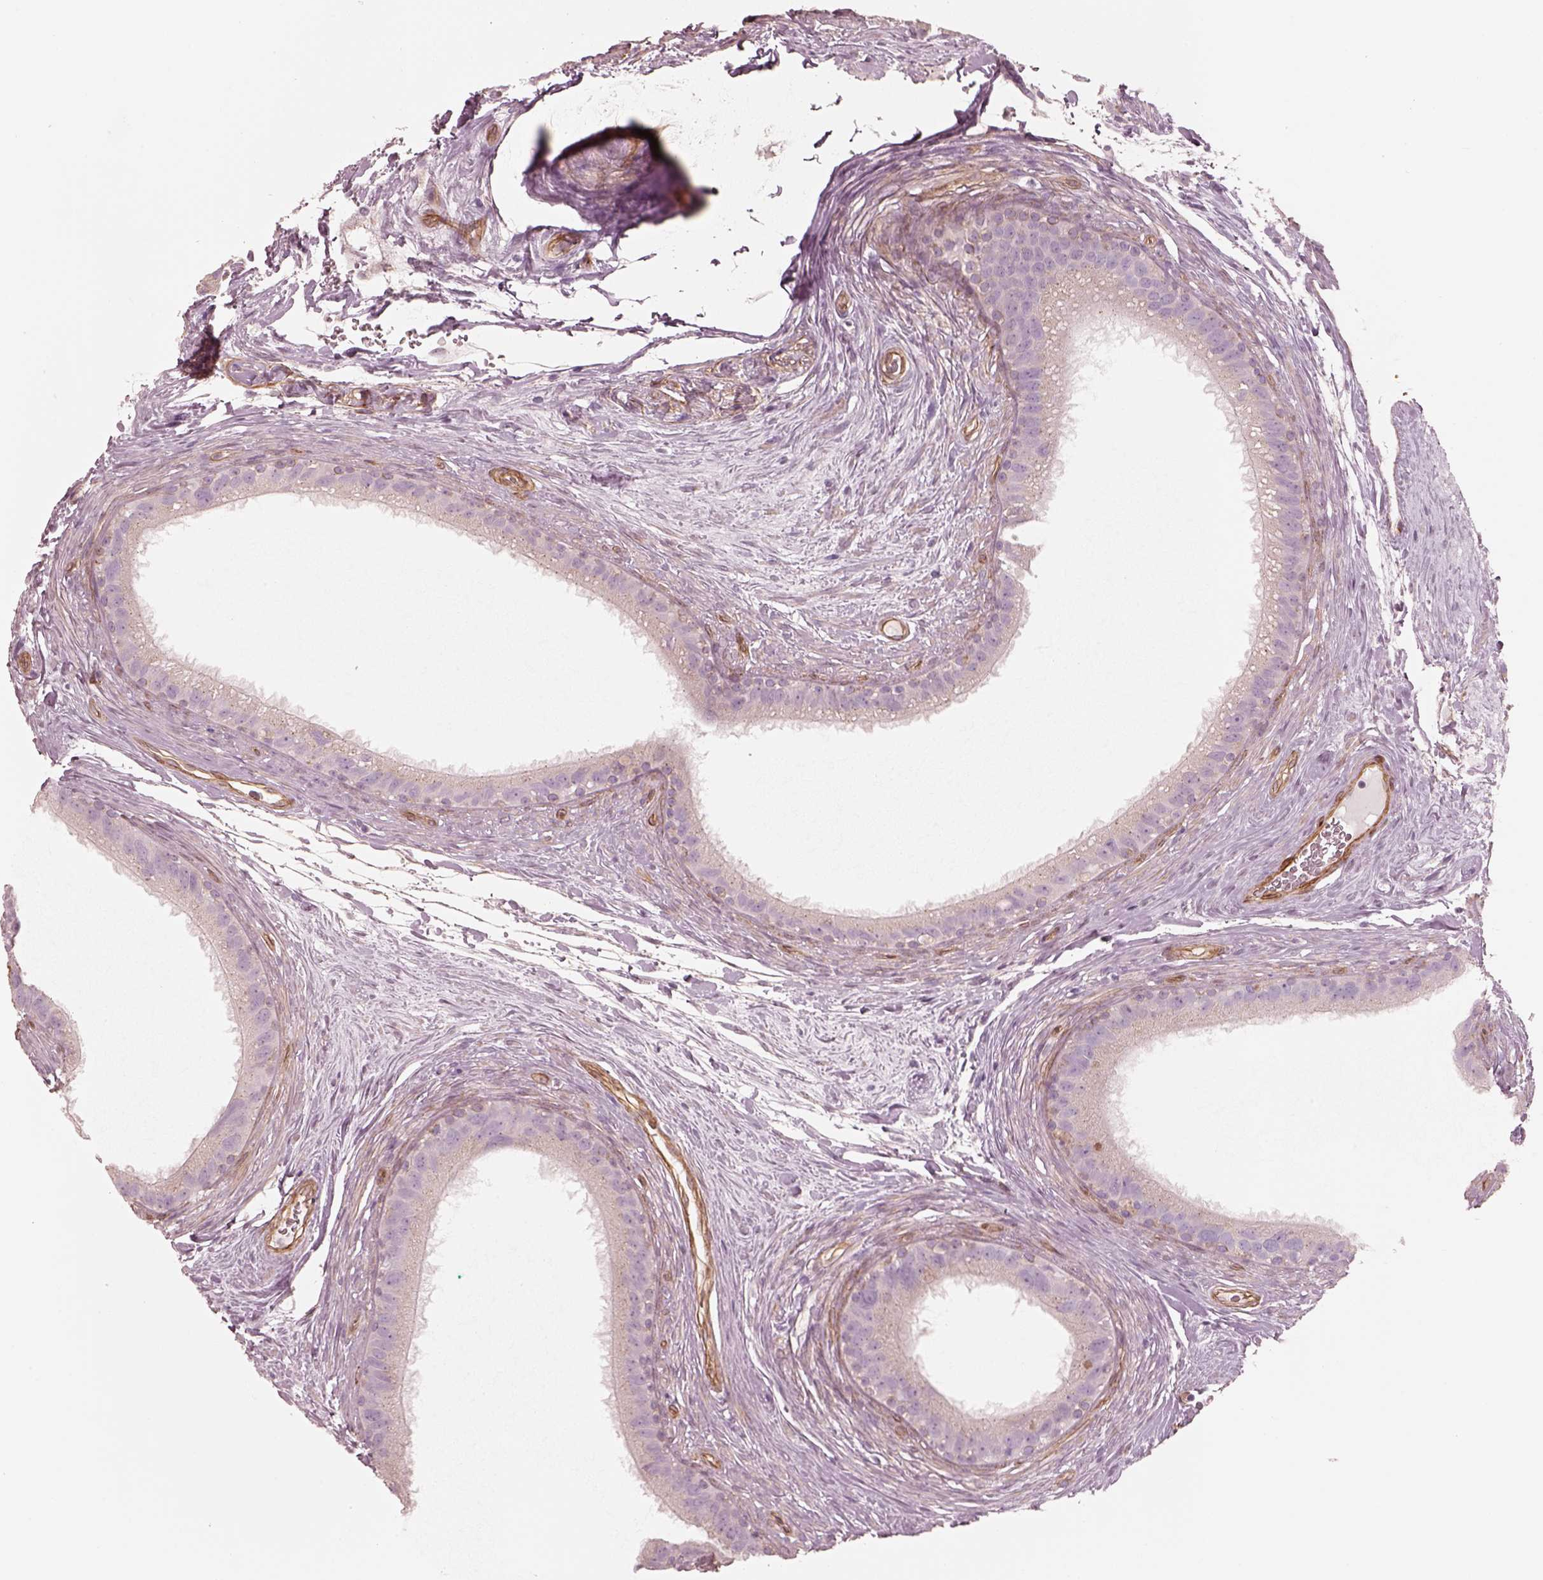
{"staining": {"intensity": "negative", "quantity": "none", "location": "none"}, "tissue": "epididymis", "cell_type": "Glandular cells", "image_type": "normal", "snomed": [{"axis": "morphology", "description": "Normal tissue, NOS"}, {"axis": "topography", "description": "Epididymis"}], "caption": "High power microscopy histopathology image of an IHC micrograph of unremarkable epididymis, revealing no significant staining in glandular cells.", "gene": "CRYM", "patient": {"sex": "male", "age": 59}}